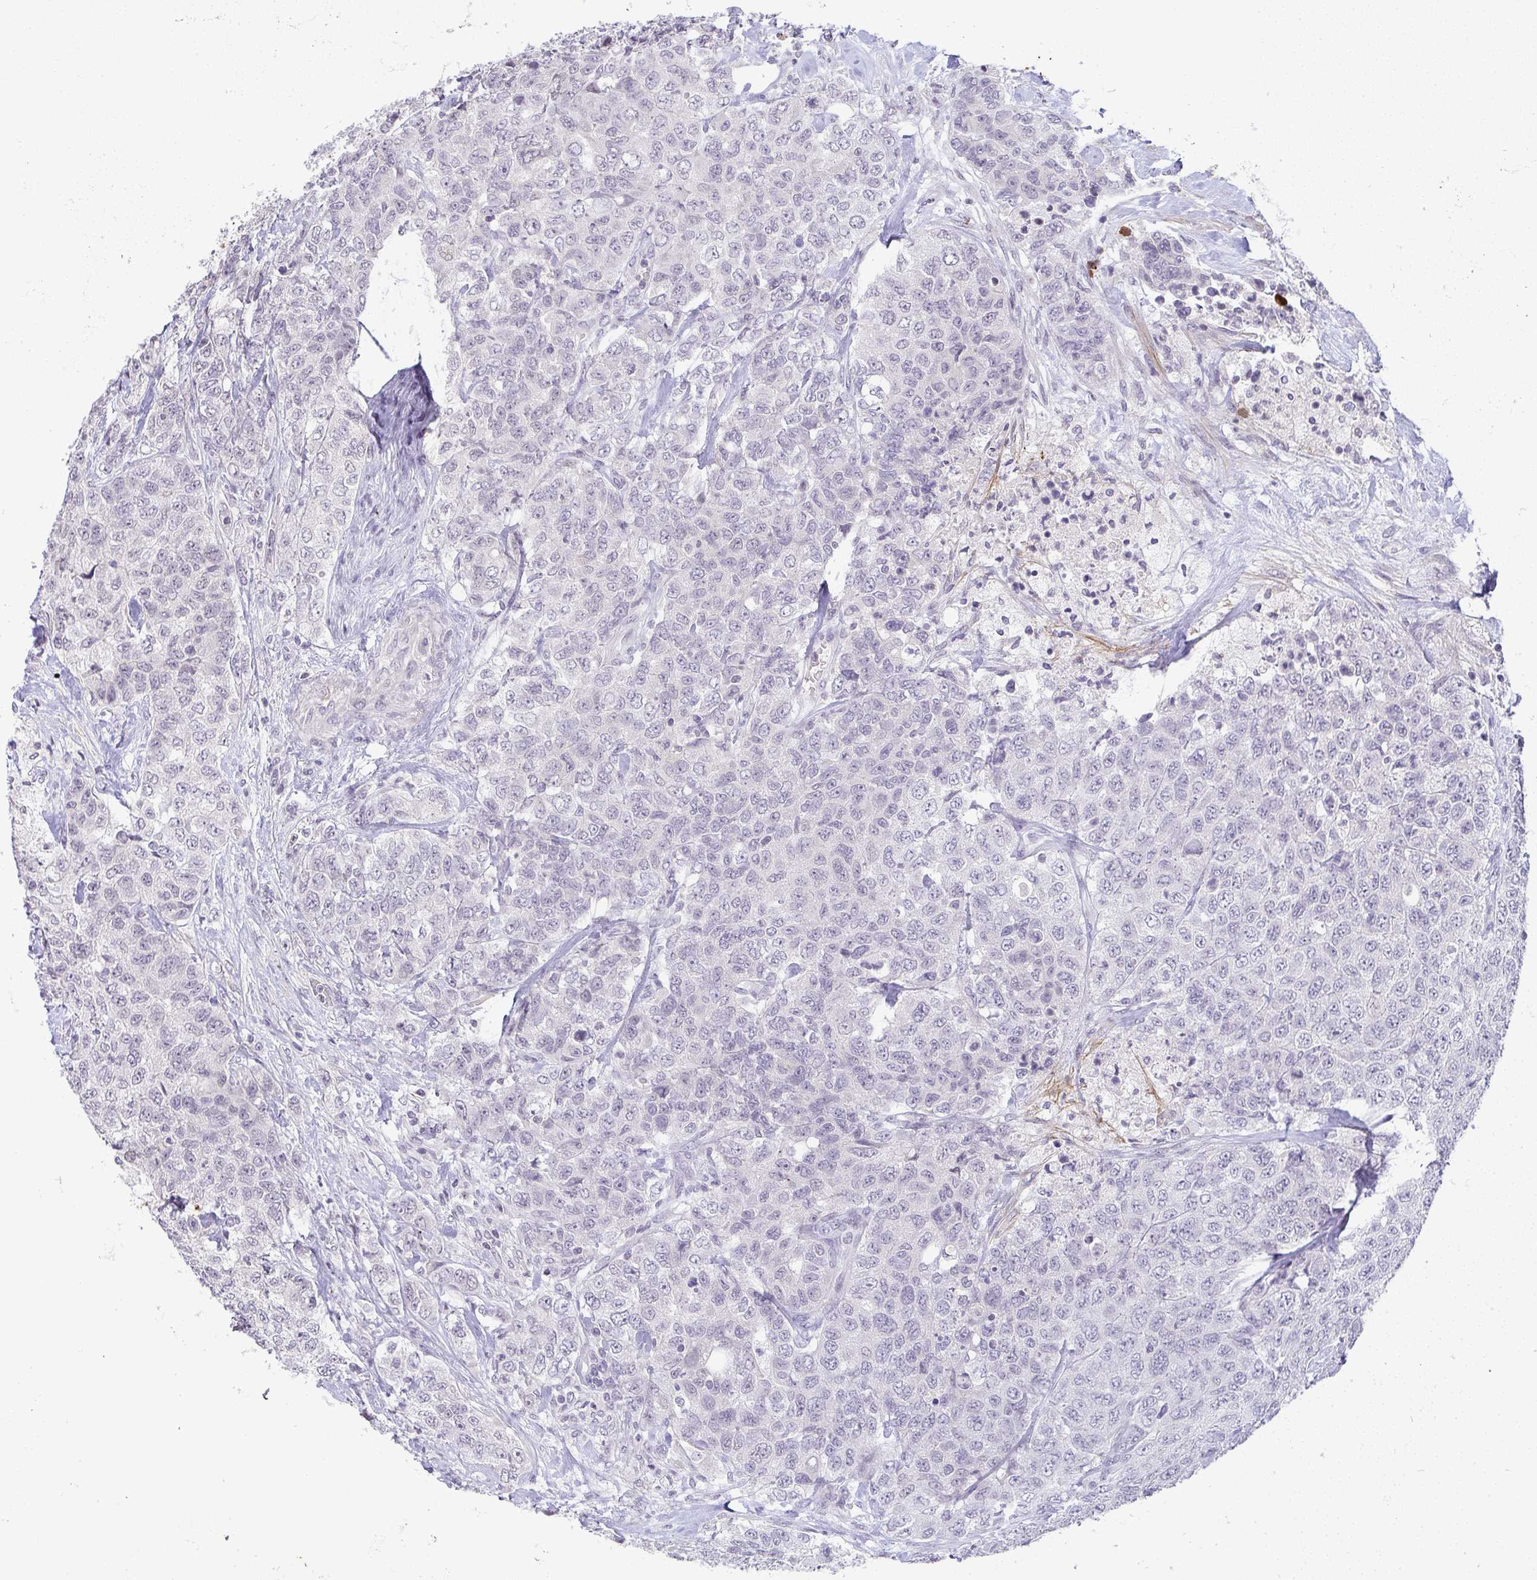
{"staining": {"intensity": "negative", "quantity": "none", "location": "none"}, "tissue": "urothelial cancer", "cell_type": "Tumor cells", "image_type": "cancer", "snomed": [{"axis": "morphology", "description": "Urothelial carcinoma, High grade"}, {"axis": "topography", "description": "Urinary bladder"}], "caption": "This histopathology image is of urothelial cancer stained with immunohistochemistry (IHC) to label a protein in brown with the nuclei are counter-stained blue. There is no expression in tumor cells.", "gene": "CACNA1S", "patient": {"sex": "female", "age": 78}}